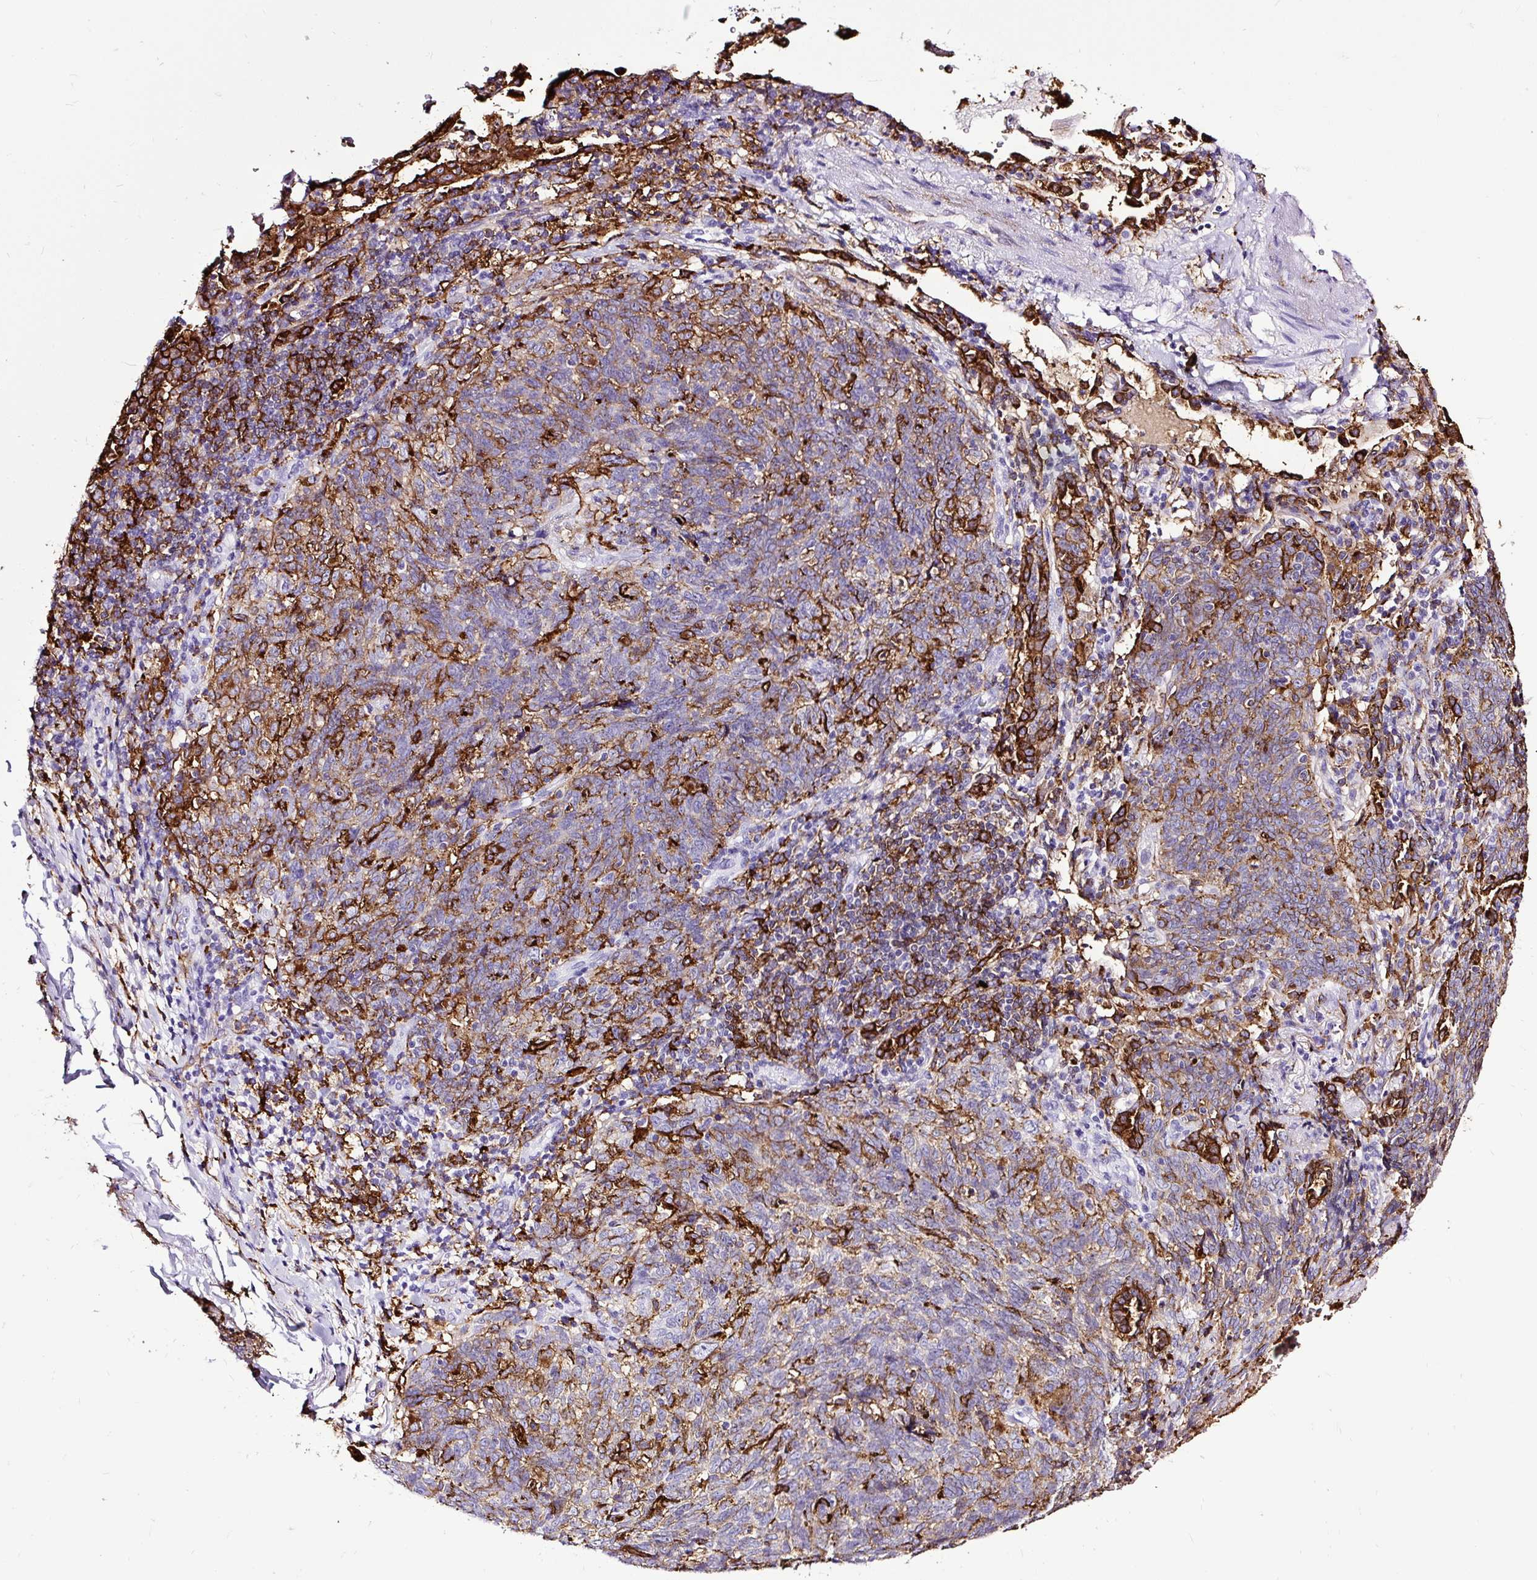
{"staining": {"intensity": "moderate", "quantity": "<25%", "location": "cytoplasmic/membranous"}, "tissue": "lung cancer", "cell_type": "Tumor cells", "image_type": "cancer", "snomed": [{"axis": "morphology", "description": "Squamous cell carcinoma, NOS"}, {"axis": "topography", "description": "Lung"}], "caption": "This photomicrograph demonstrates IHC staining of human lung cancer, with low moderate cytoplasmic/membranous positivity in about <25% of tumor cells.", "gene": "HLA-DRA", "patient": {"sex": "female", "age": 72}}